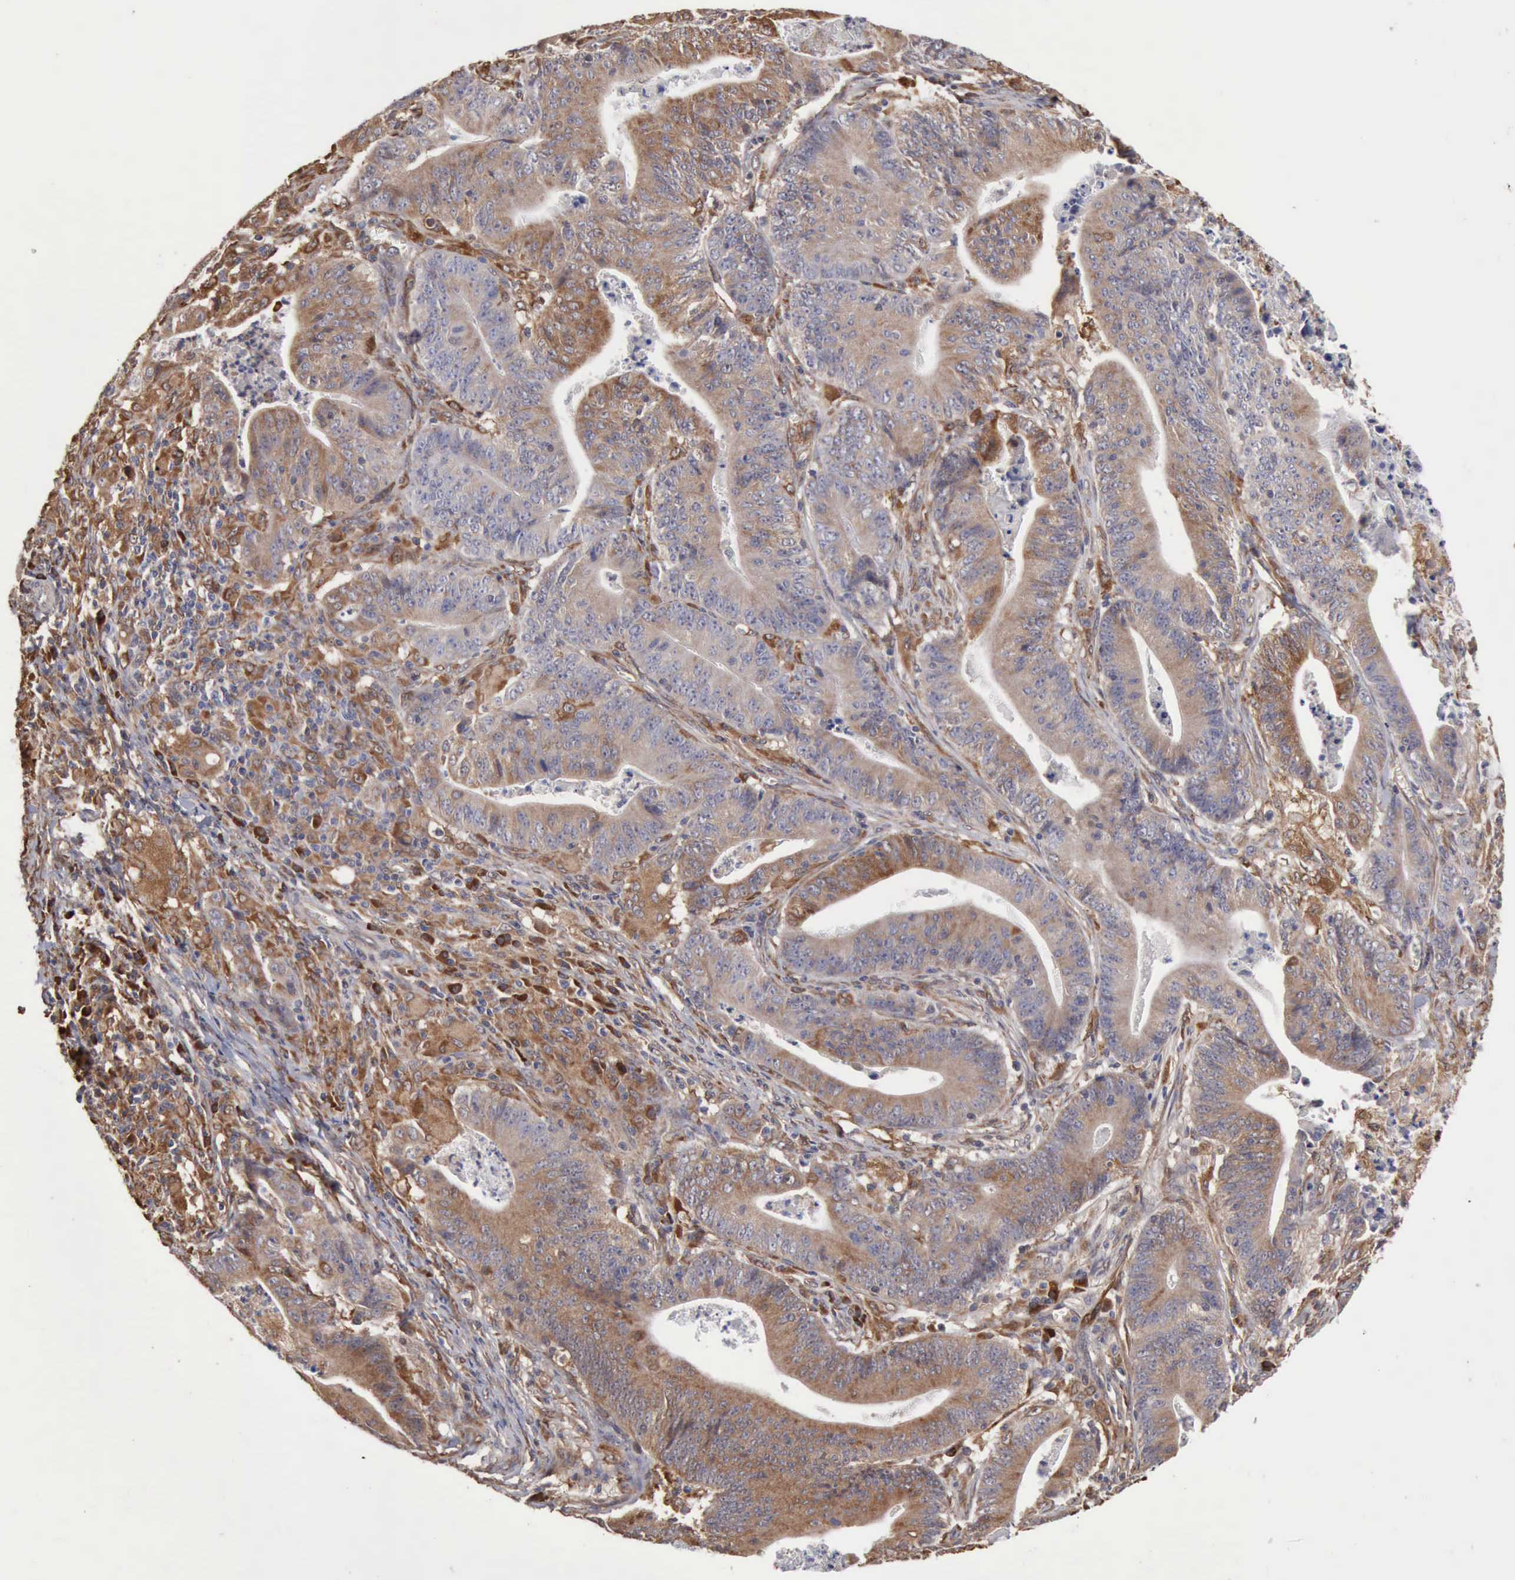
{"staining": {"intensity": "moderate", "quantity": ">75%", "location": "cytoplasmic/membranous"}, "tissue": "stomach cancer", "cell_type": "Tumor cells", "image_type": "cancer", "snomed": [{"axis": "morphology", "description": "Adenocarcinoma, NOS"}, {"axis": "topography", "description": "Stomach, lower"}], "caption": "A brown stain shows moderate cytoplasmic/membranous staining of a protein in stomach adenocarcinoma tumor cells.", "gene": "APOL2", "patient": {"sex": "female", "age": 86}}